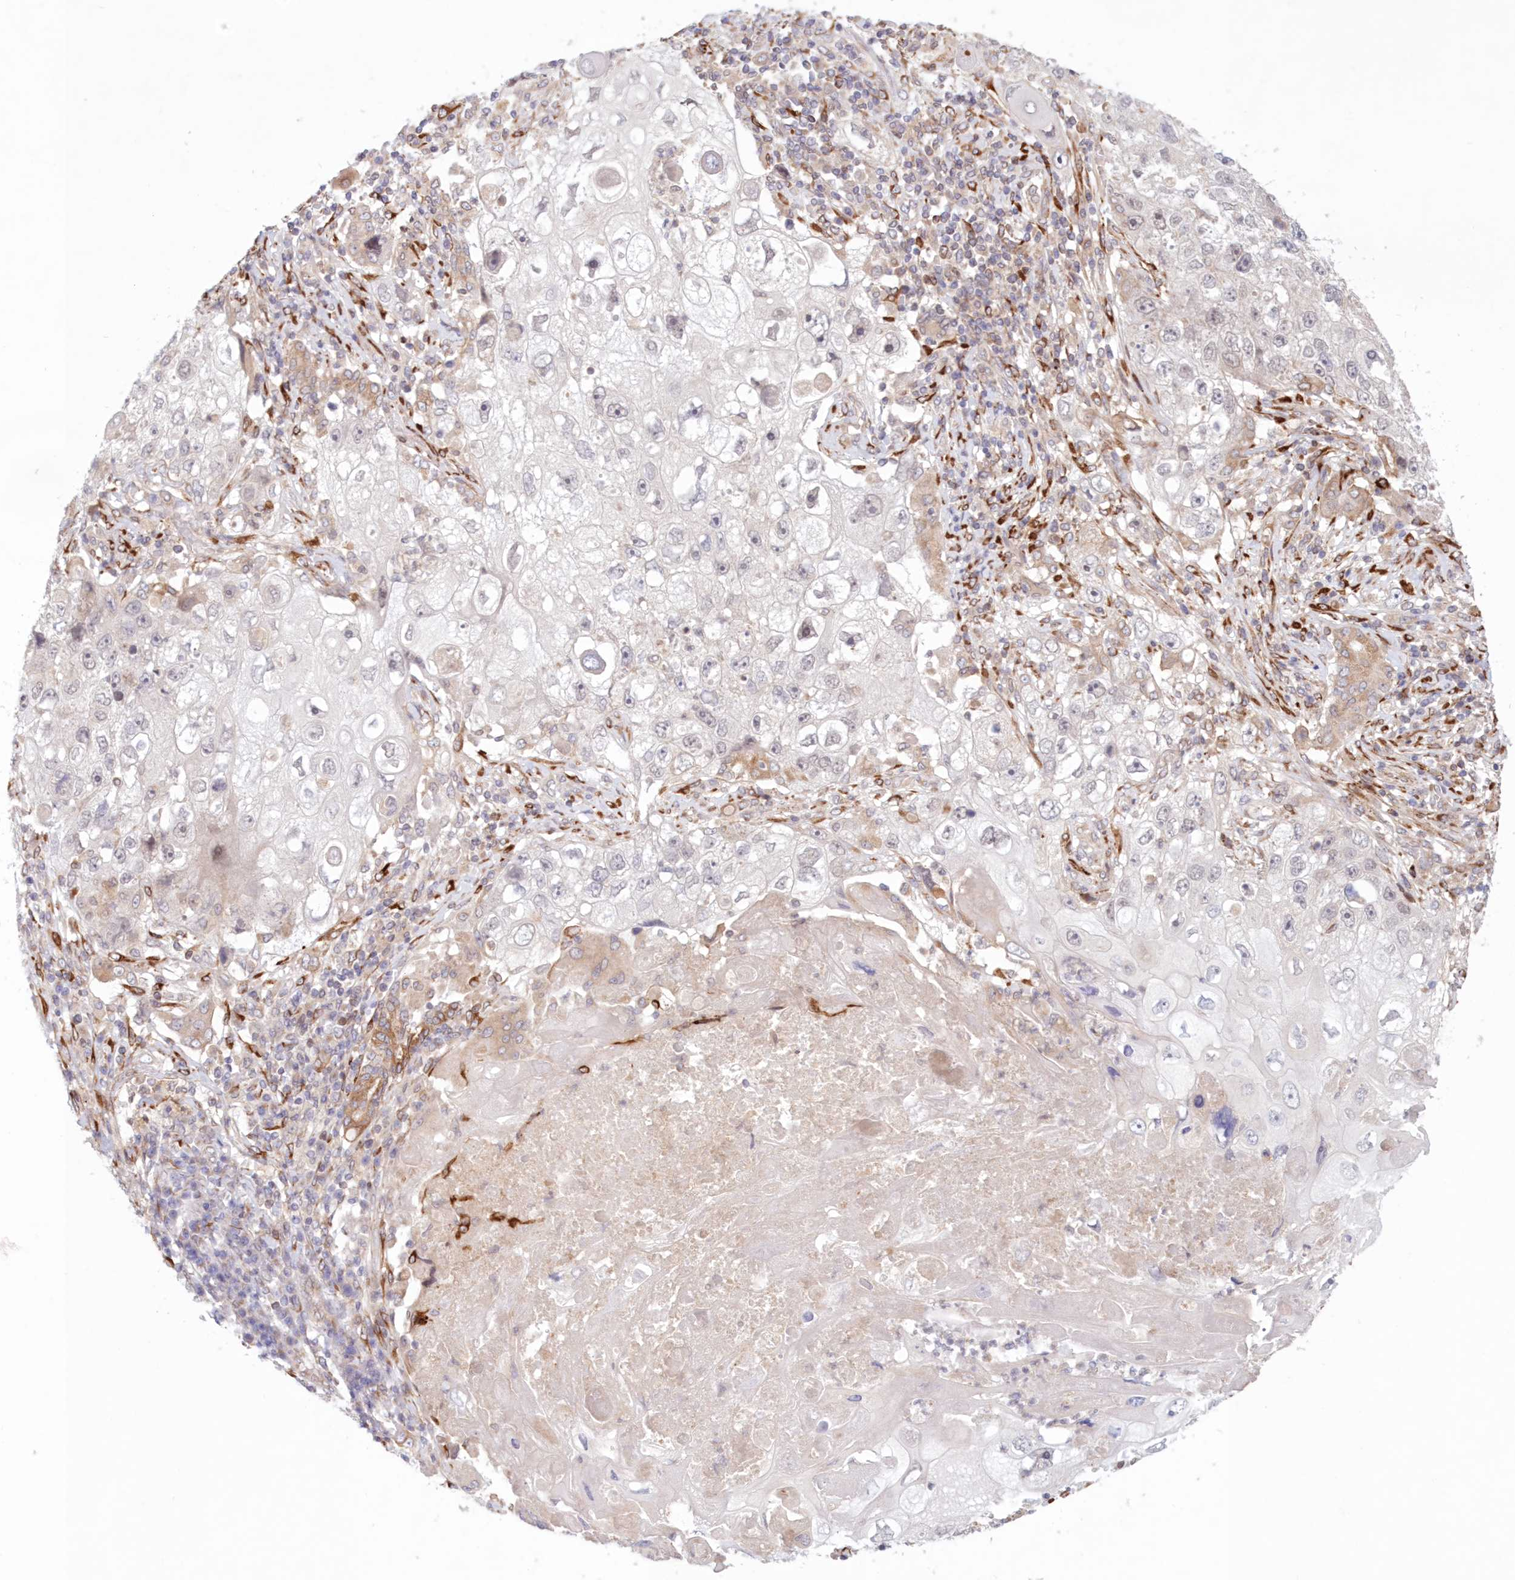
{"staining": {"intensity": "negative", "quantity": "none", "location": "none"}, "tissue": "lung cancer", "cell_type": "Tumor cells", "image_type": "cancer", "snomed": [{"axis": "morphology", "description": "Squamous cell carcinoma, NOS"}, {"axis": "topography", "description": "Lung"}], "caption": "IHC image of lung cancer (squamous cell carcinoma) stained for a protein (brown), which exhibits no staining in tumor cells.", "gene": "PCYOX1L", "patient": {"sex": "male", "age": 61}}